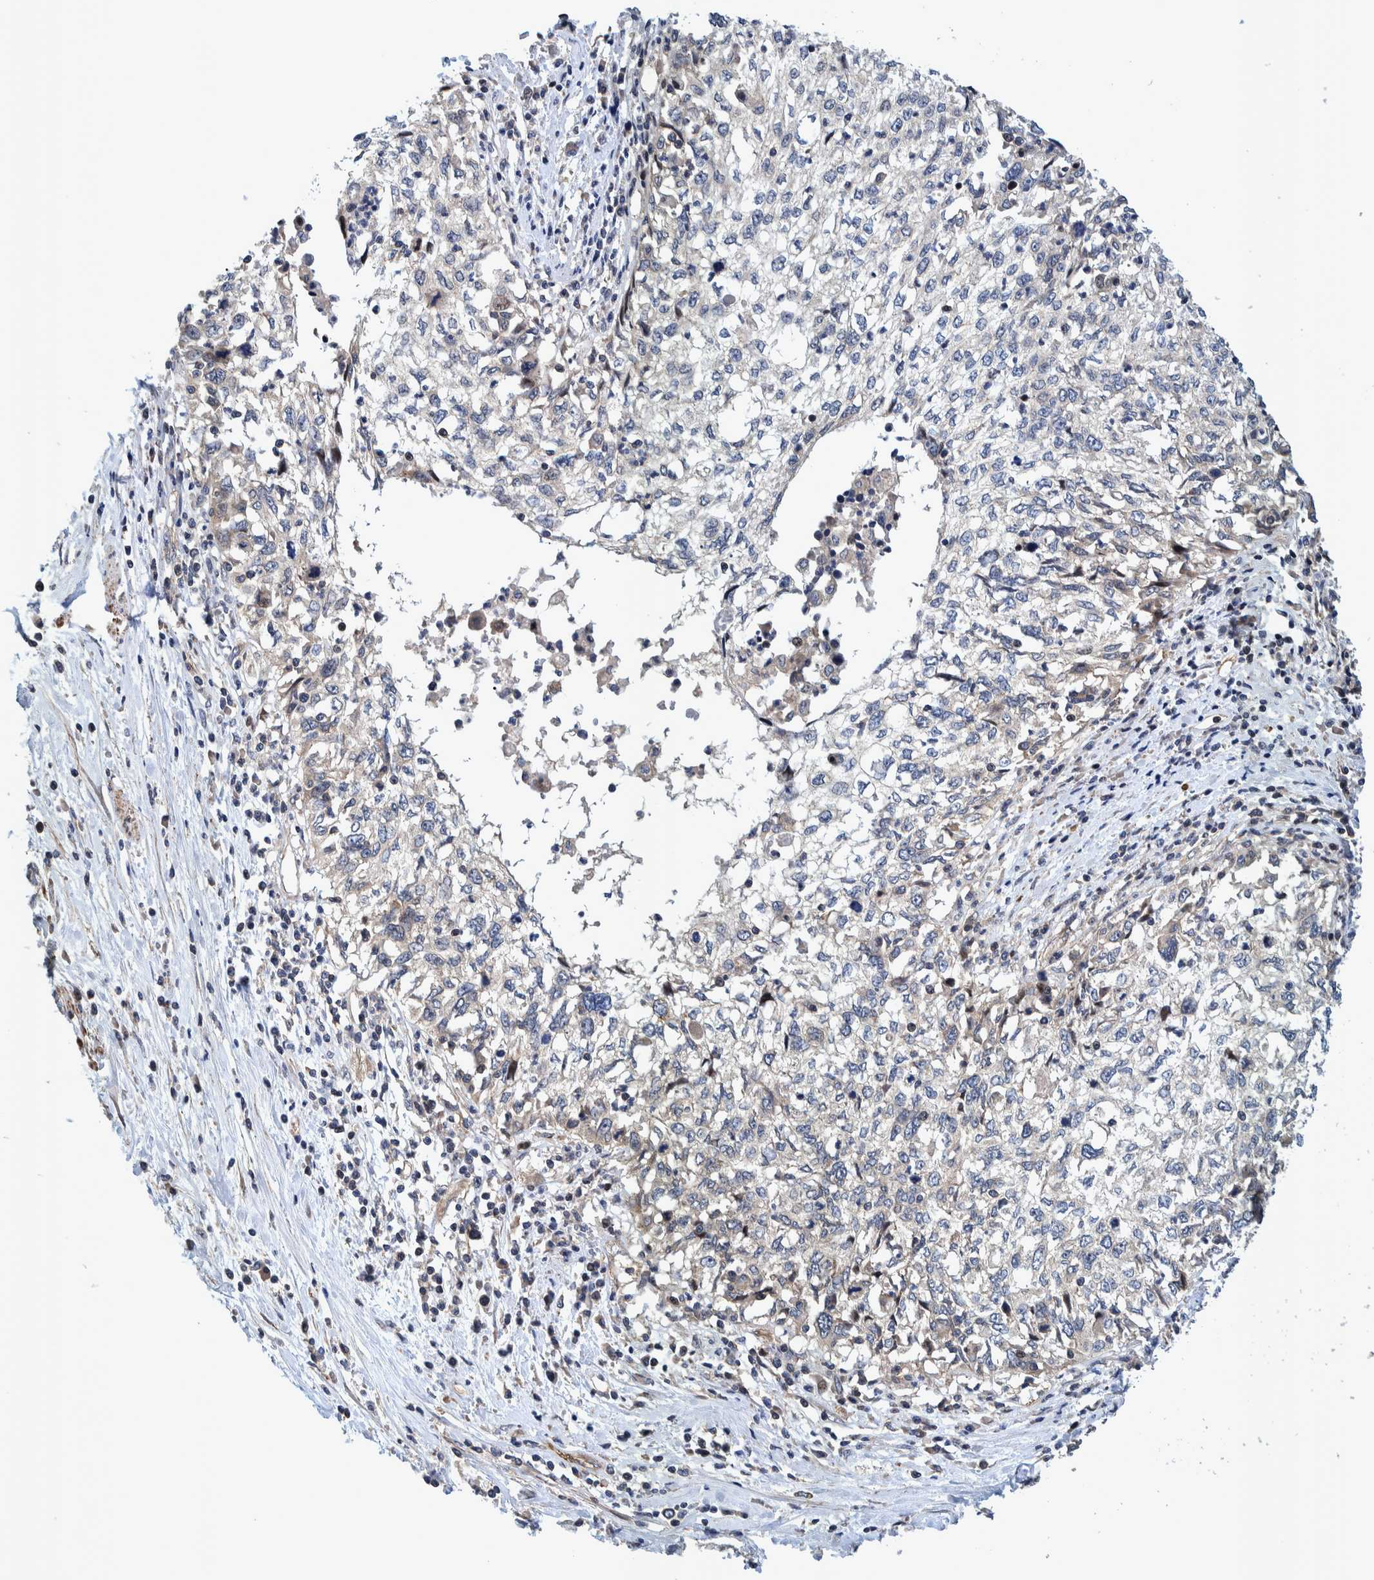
{"staining": {"intensity": "weak", "quantity": "<25%", "location": "cytoplasmic/membranous"}, "tissue": "cervical cancer", "cell_type": "Tumor cells", "image_type": "cancer", "snomed": [{"axis": "morphology", "description": "Squamous cell carcinoma, NOS"}, {"axis": "topography", "description": "Cervix"}], "caption": "Tumor cells show no significant protein expression in cervical squamous cell carcinoma.", "gene": "GRPEL2", "patient": {"sex": "female", "age": 57}}